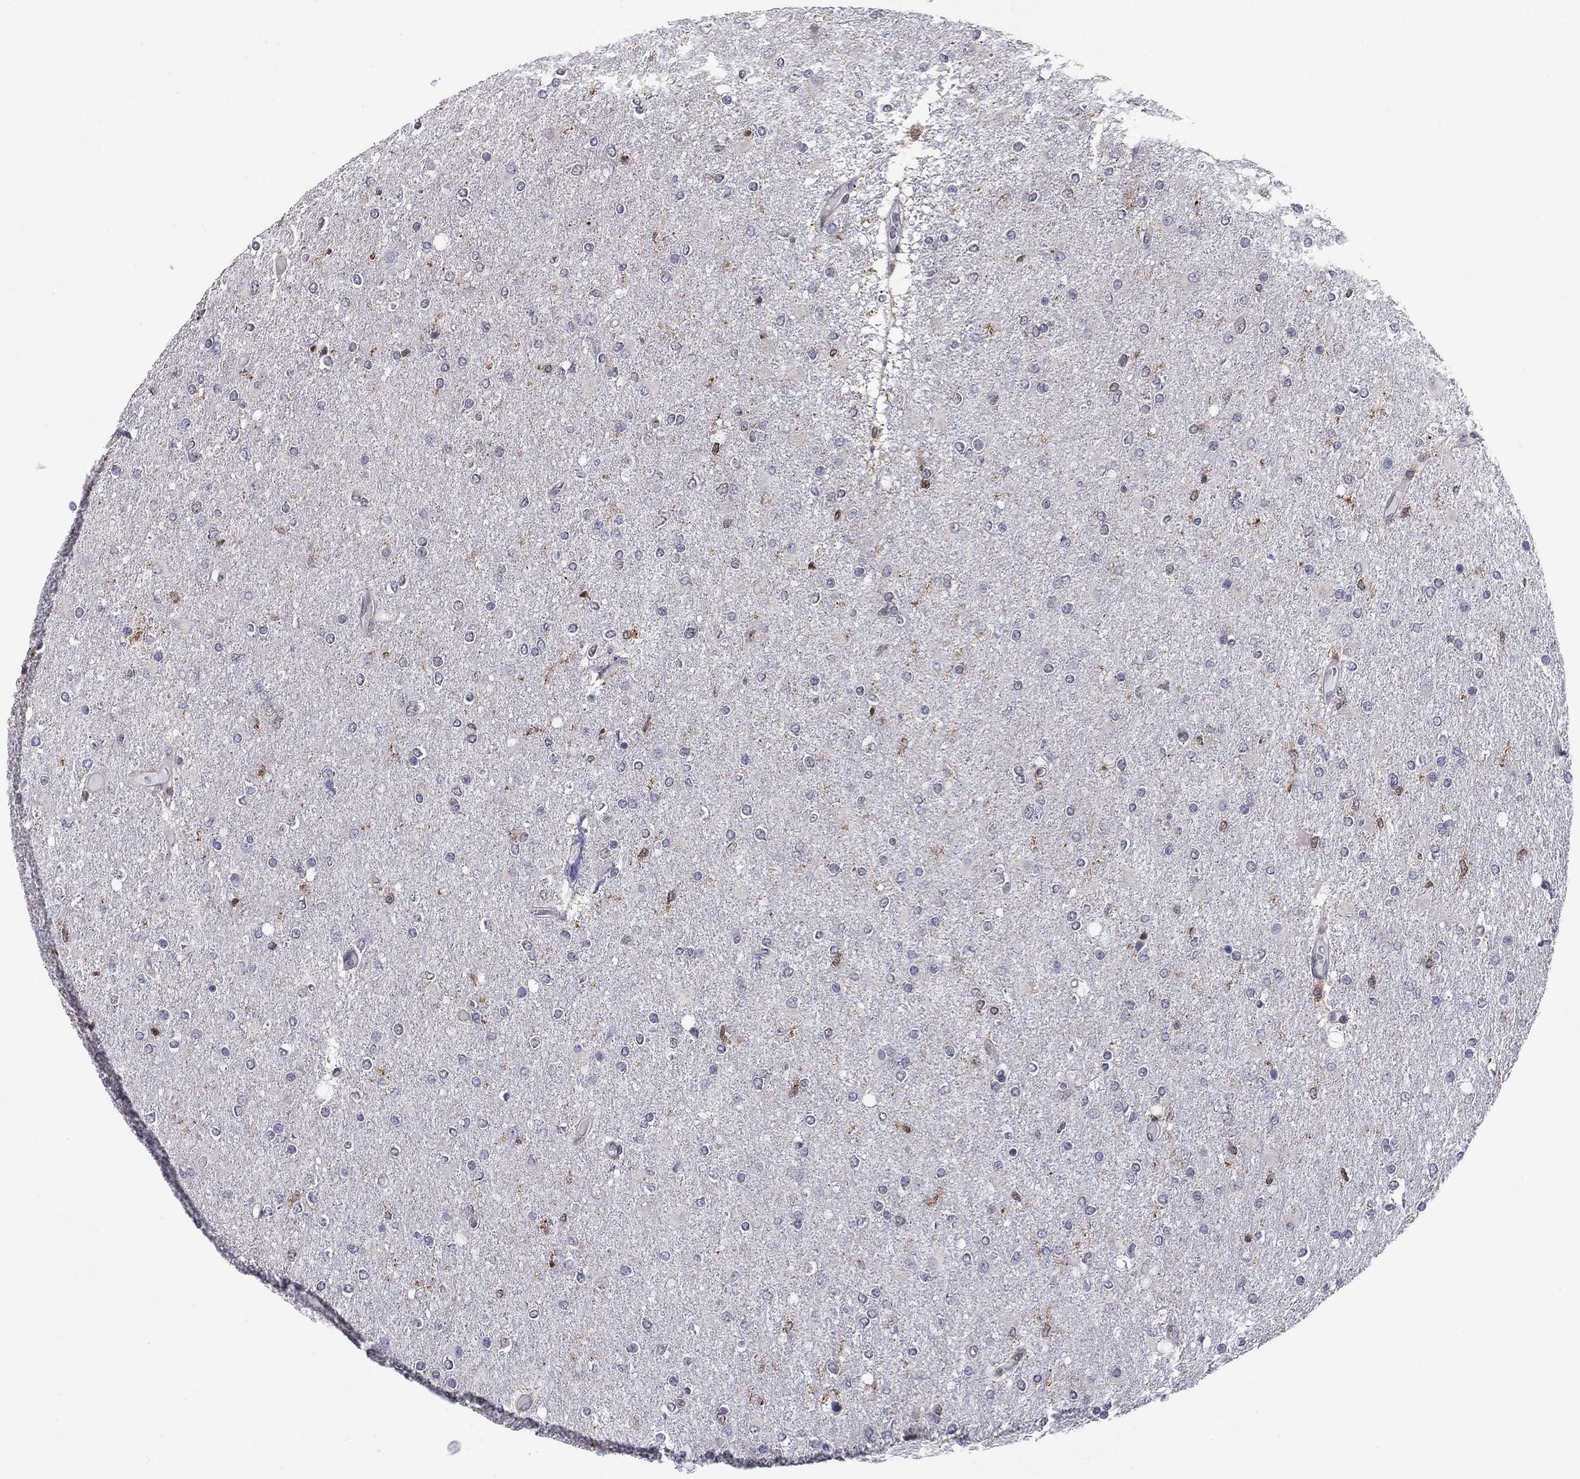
{"staining": {"intensity": "negative", "quantity": "none", "location": "none"}, "tissue": "glioma", "cell_type": "Tumor cells", "image_type": "cancer", "snomed": [{"axis": "morphology", "description": "Glioma, malignant, High grade"}, {"axis": "topography", "description": "Cerebral cortex"}], "caption": "Immunohistochemical staining of human glioma reveals no significant expression in tumor cells.", "gene": "PLCB2", "patient": {"sex": "male", "age": 70}}